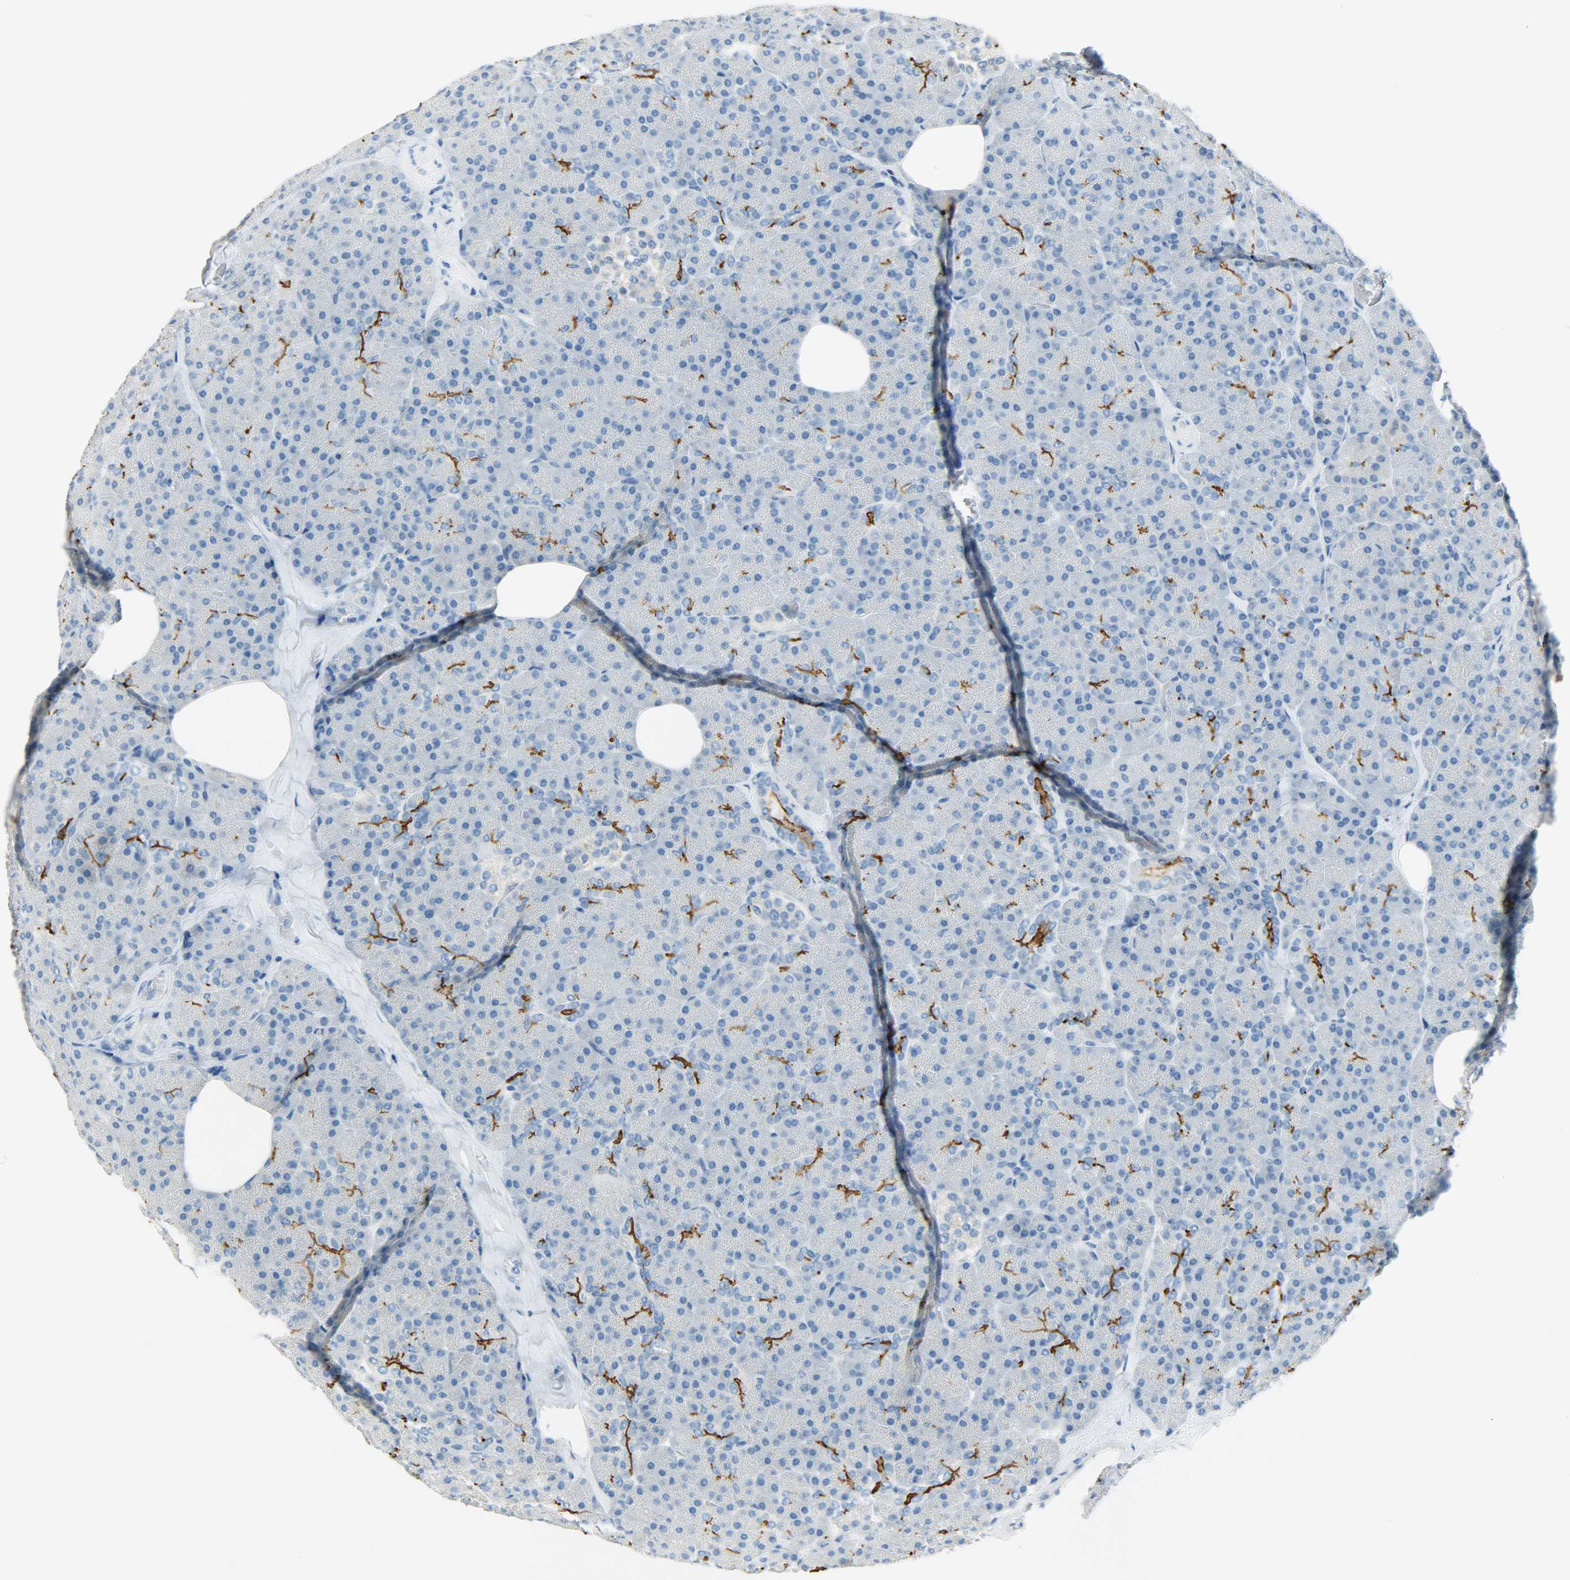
{"staining": {"intensity": "strong", "quantity": "<25%", "location": "cytoplasmic/membranous"}, "tissue": "pancreas", "cell_type": "Exocrine glandular cells", "image_type": "normal", "snomed": [{"axis": "morphology", "description": "Normal tissue, NOS"}, {"axis": "topography", "description": "Pancreas"}], "caption": "A brown stain labels strong cytoplasmic/membranous expression of a protein in exocrine glandular cells of unremarkable human pancreas. (Stains: DAB in brown, nuclei in blue, Microscopy: brightfield microscopy at high magnification).", "gene": "PROM1", "patient": {"sex": "female", "age": 35}}